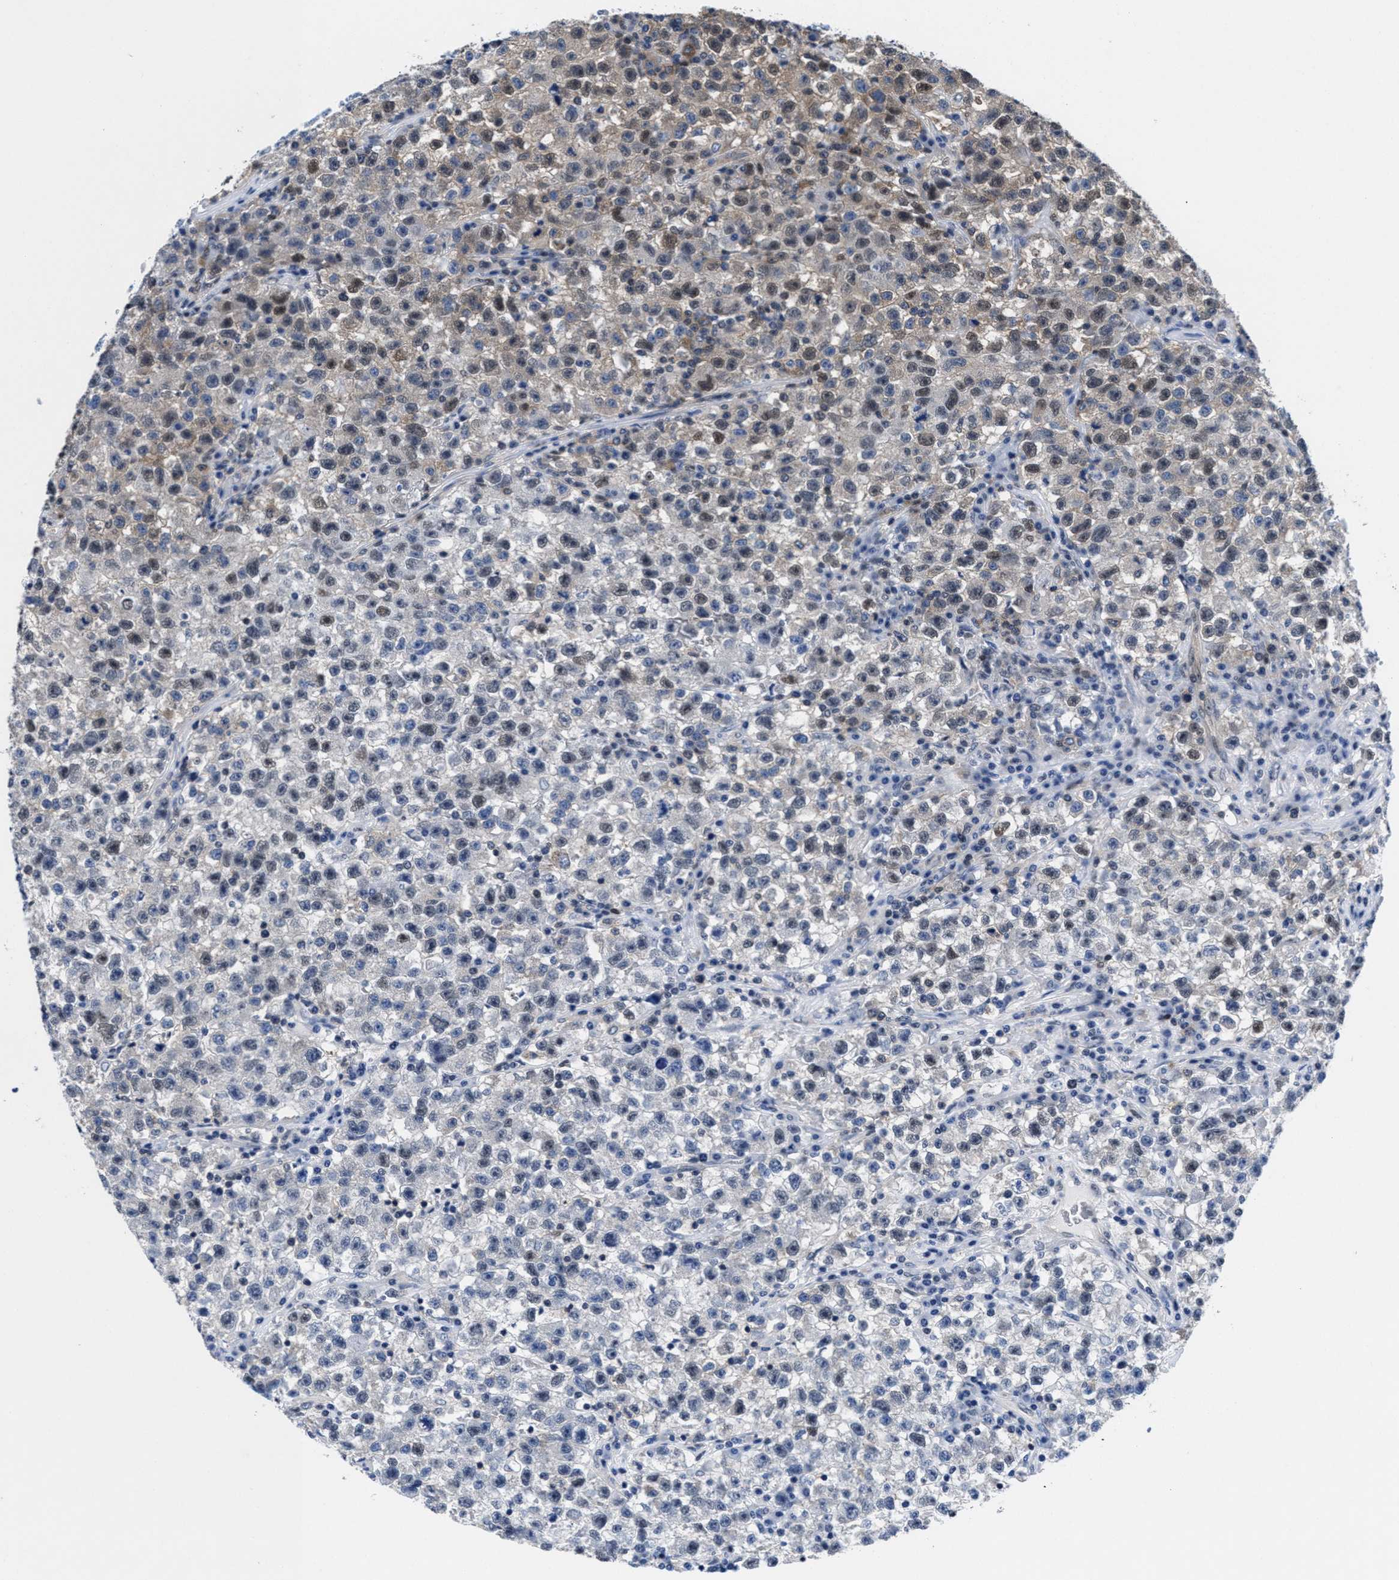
{"staining": {"intensity": "weak", "quantity": "<25%", "location": "cytoplasmic/membranous,nuclear"}, "tissue": "testis cancer", "cell_type": "Tumor cells", "image_type": "cancer", "snomed": [{"axis": "morphology", "description": "Seminoma, NOS"}, {"axis": "topography", "description": "Testis"}], "caption": "High magnification brightfield microscopy of testis cancer stained with DAB (3,3'-diaminobenzidine) (brown) and counterstained with hematoxylin (blue): tumor cells show no significant positivity.", "gene": "ACLY", "patient": {"sex": "male", "age": 22}}